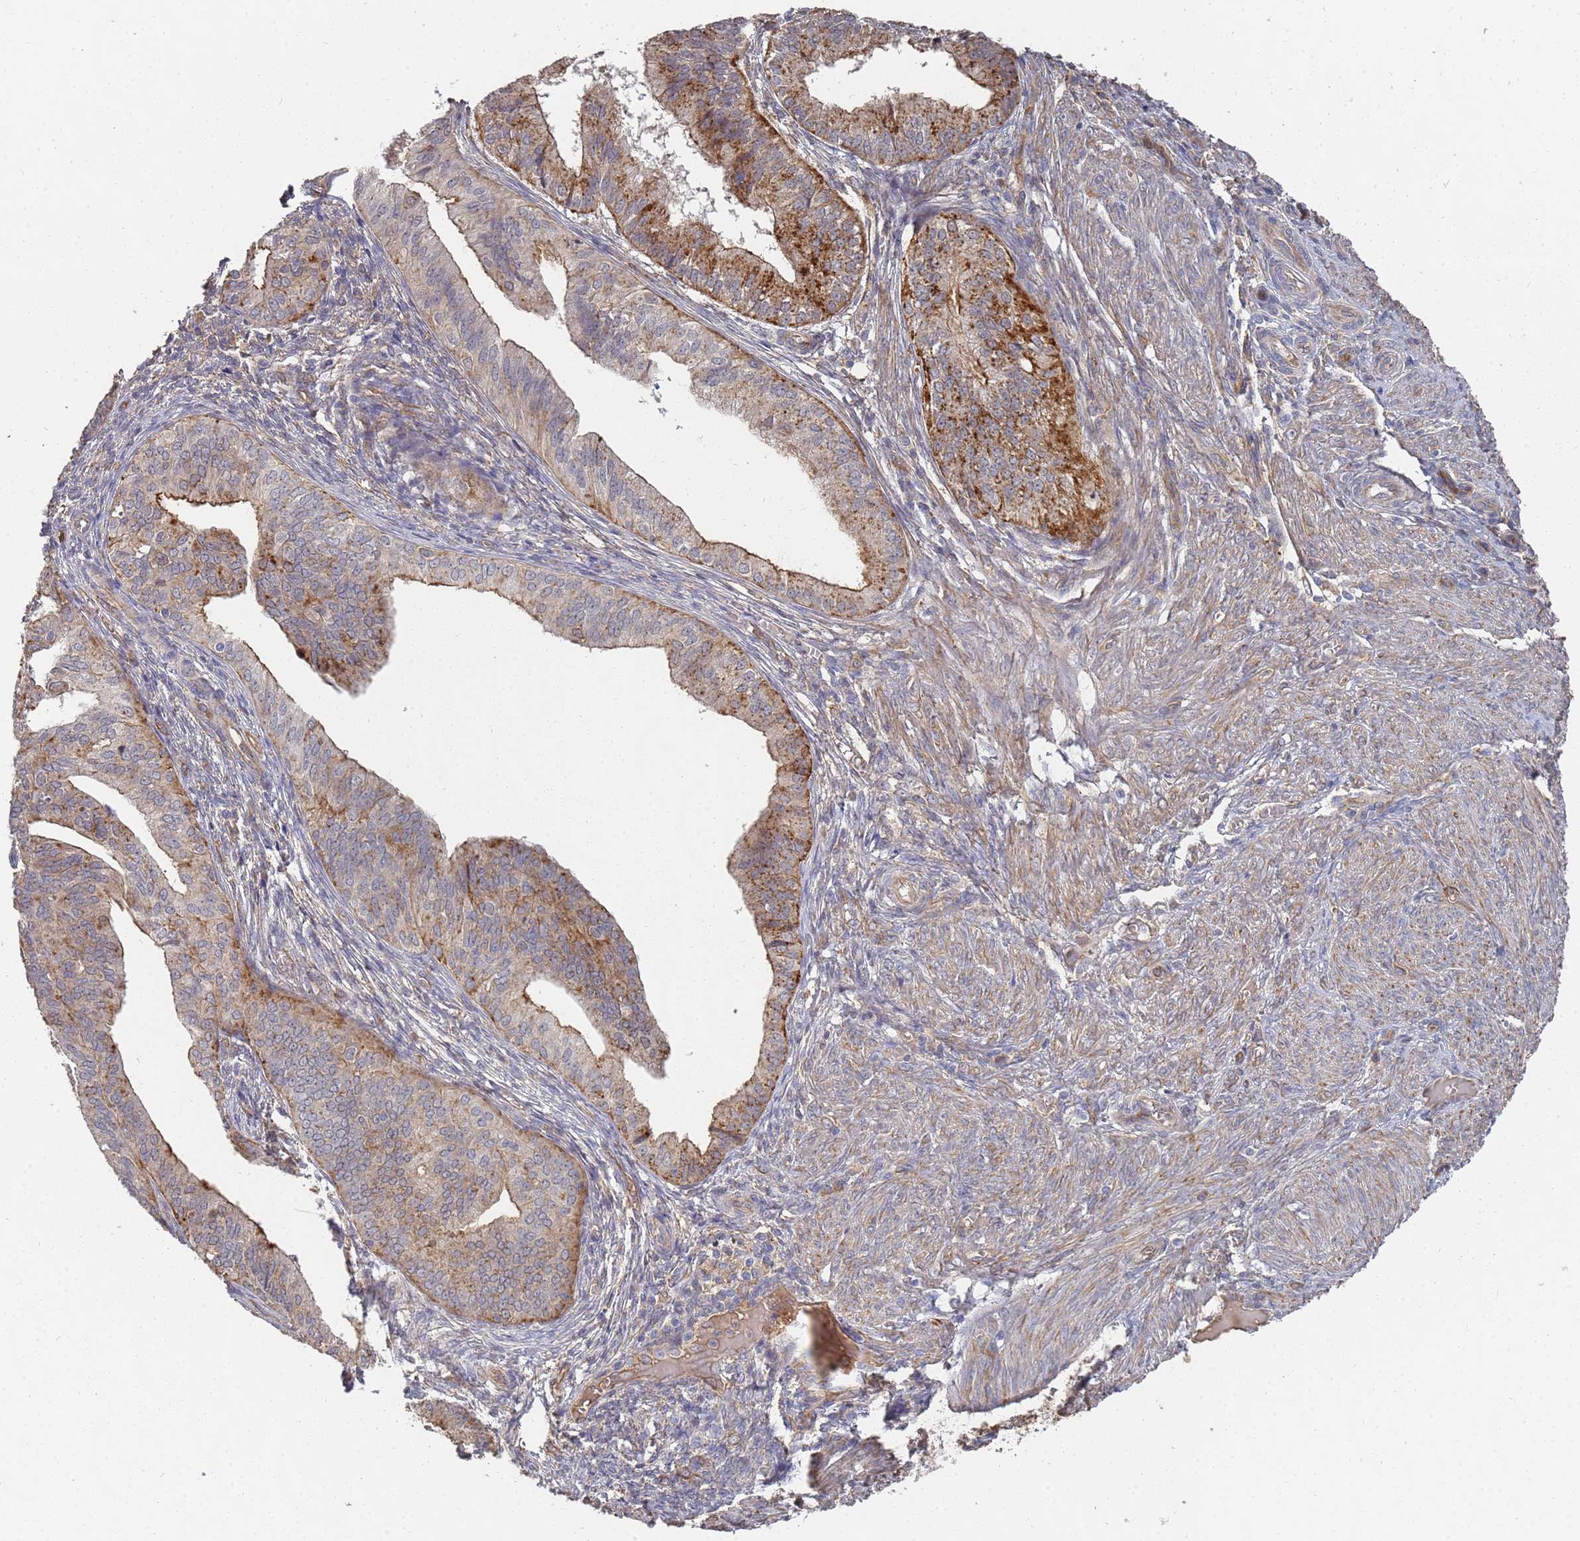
{"staining": {"intensity": "moderate", "quantity": "25%-75%", "location": "cytoplasmic/membranous"}, "tissue": "endometrial cancer", "cell_type": "Tumor cells", "image_type": "cancer", "snomed": [{"axis": "morphology", "description": "Adenocarcinoma, NOS"}, {"axis": "topography", "description": "Endometrium"}], "caption": "There is medium levels of moderate cytoplasmic/membranous staining in tumor cells of endometrial cancer (adenocarcinoma), as demonstrated by immunohistochemical staining (brown color).", "gene": "ABCB6", "patient": {"sex": "female", "age": 50}}